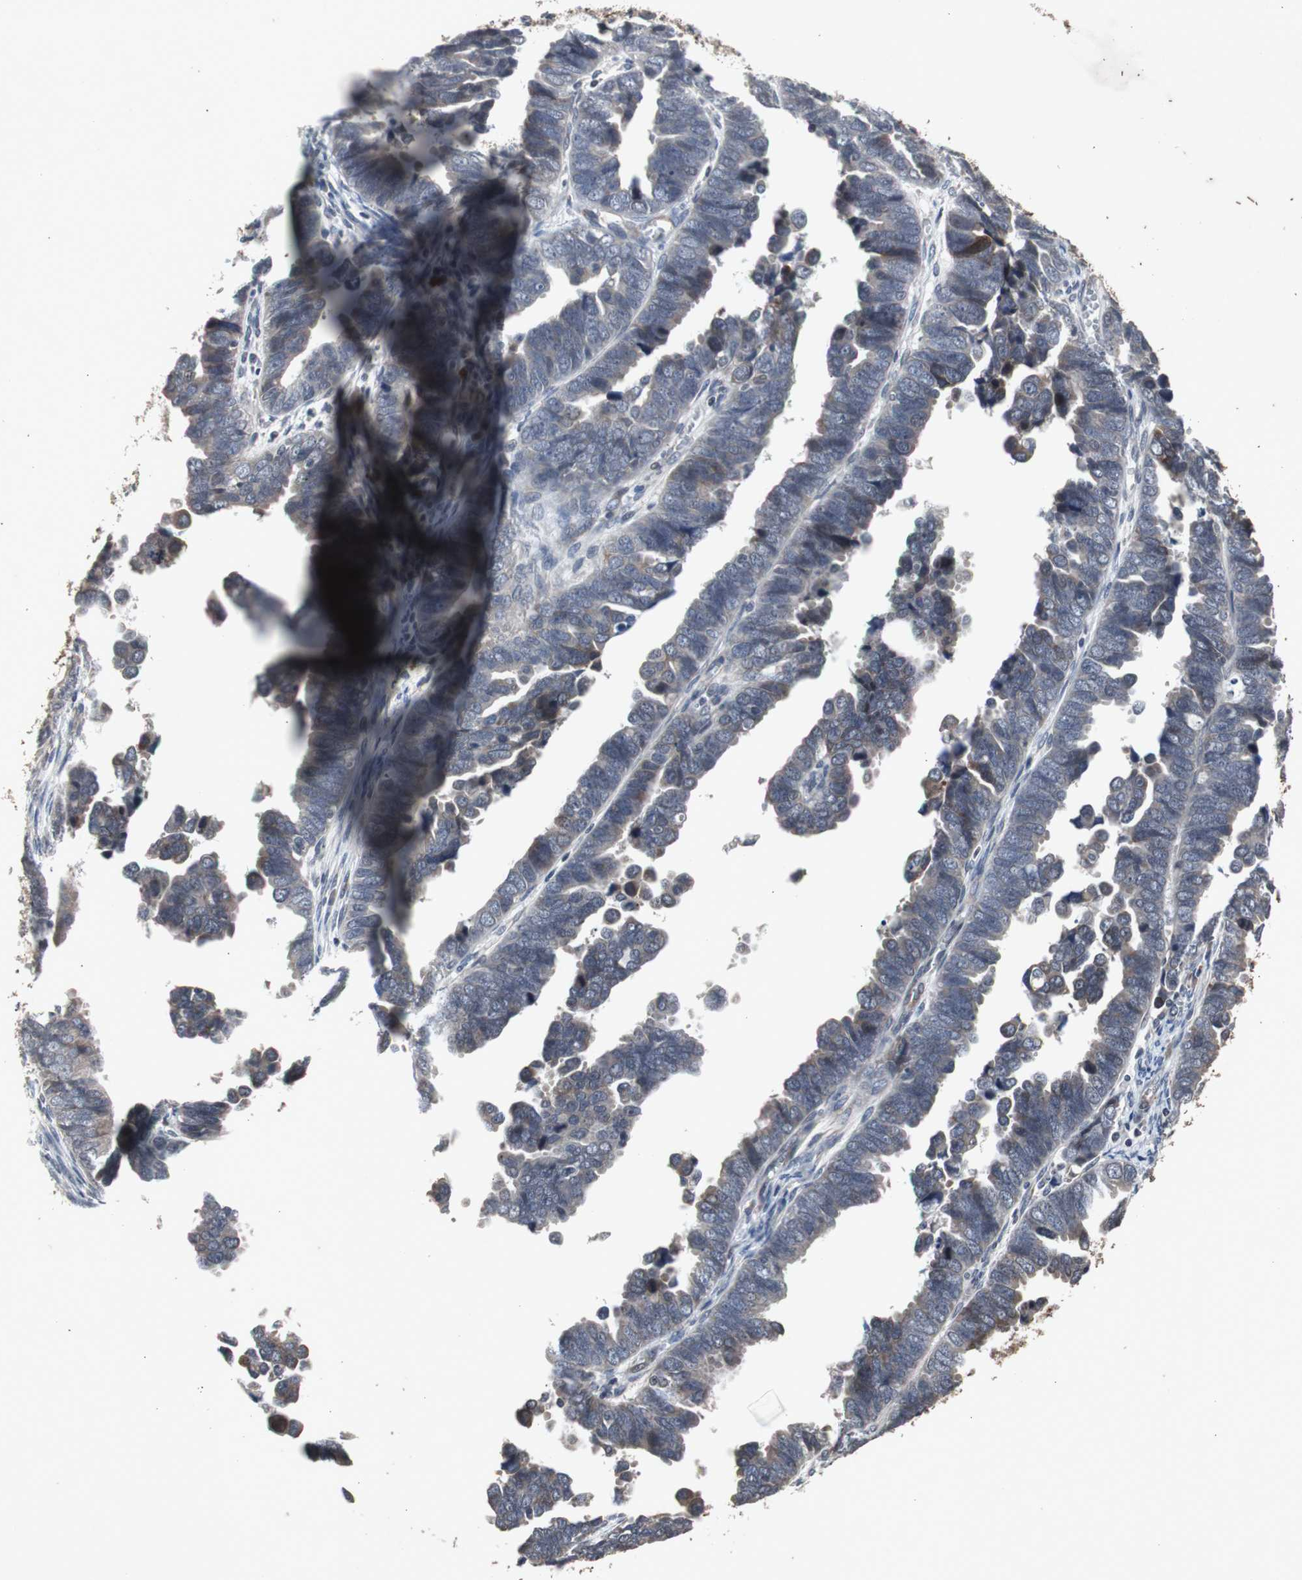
{"staining": {"intensity": "weak", "quantity": "<25%", "location": "cytoplasmic/membranous"}, "tissue": "endometrial cancer", "cell_type": "Tumor cells", "image_type": "cancer", "snomed": [{"axis": "morphology", "description": "Adenocarcinoma, NOS"}, {"axis": "topography", "description": "Endometrium"}], "caption": "Endometrial cancer stained for a protein using immunohistochemistry exhibits no staining tumor cells.", "gene": "CRADD", "patient": {"sex": "female", "age": 75}}